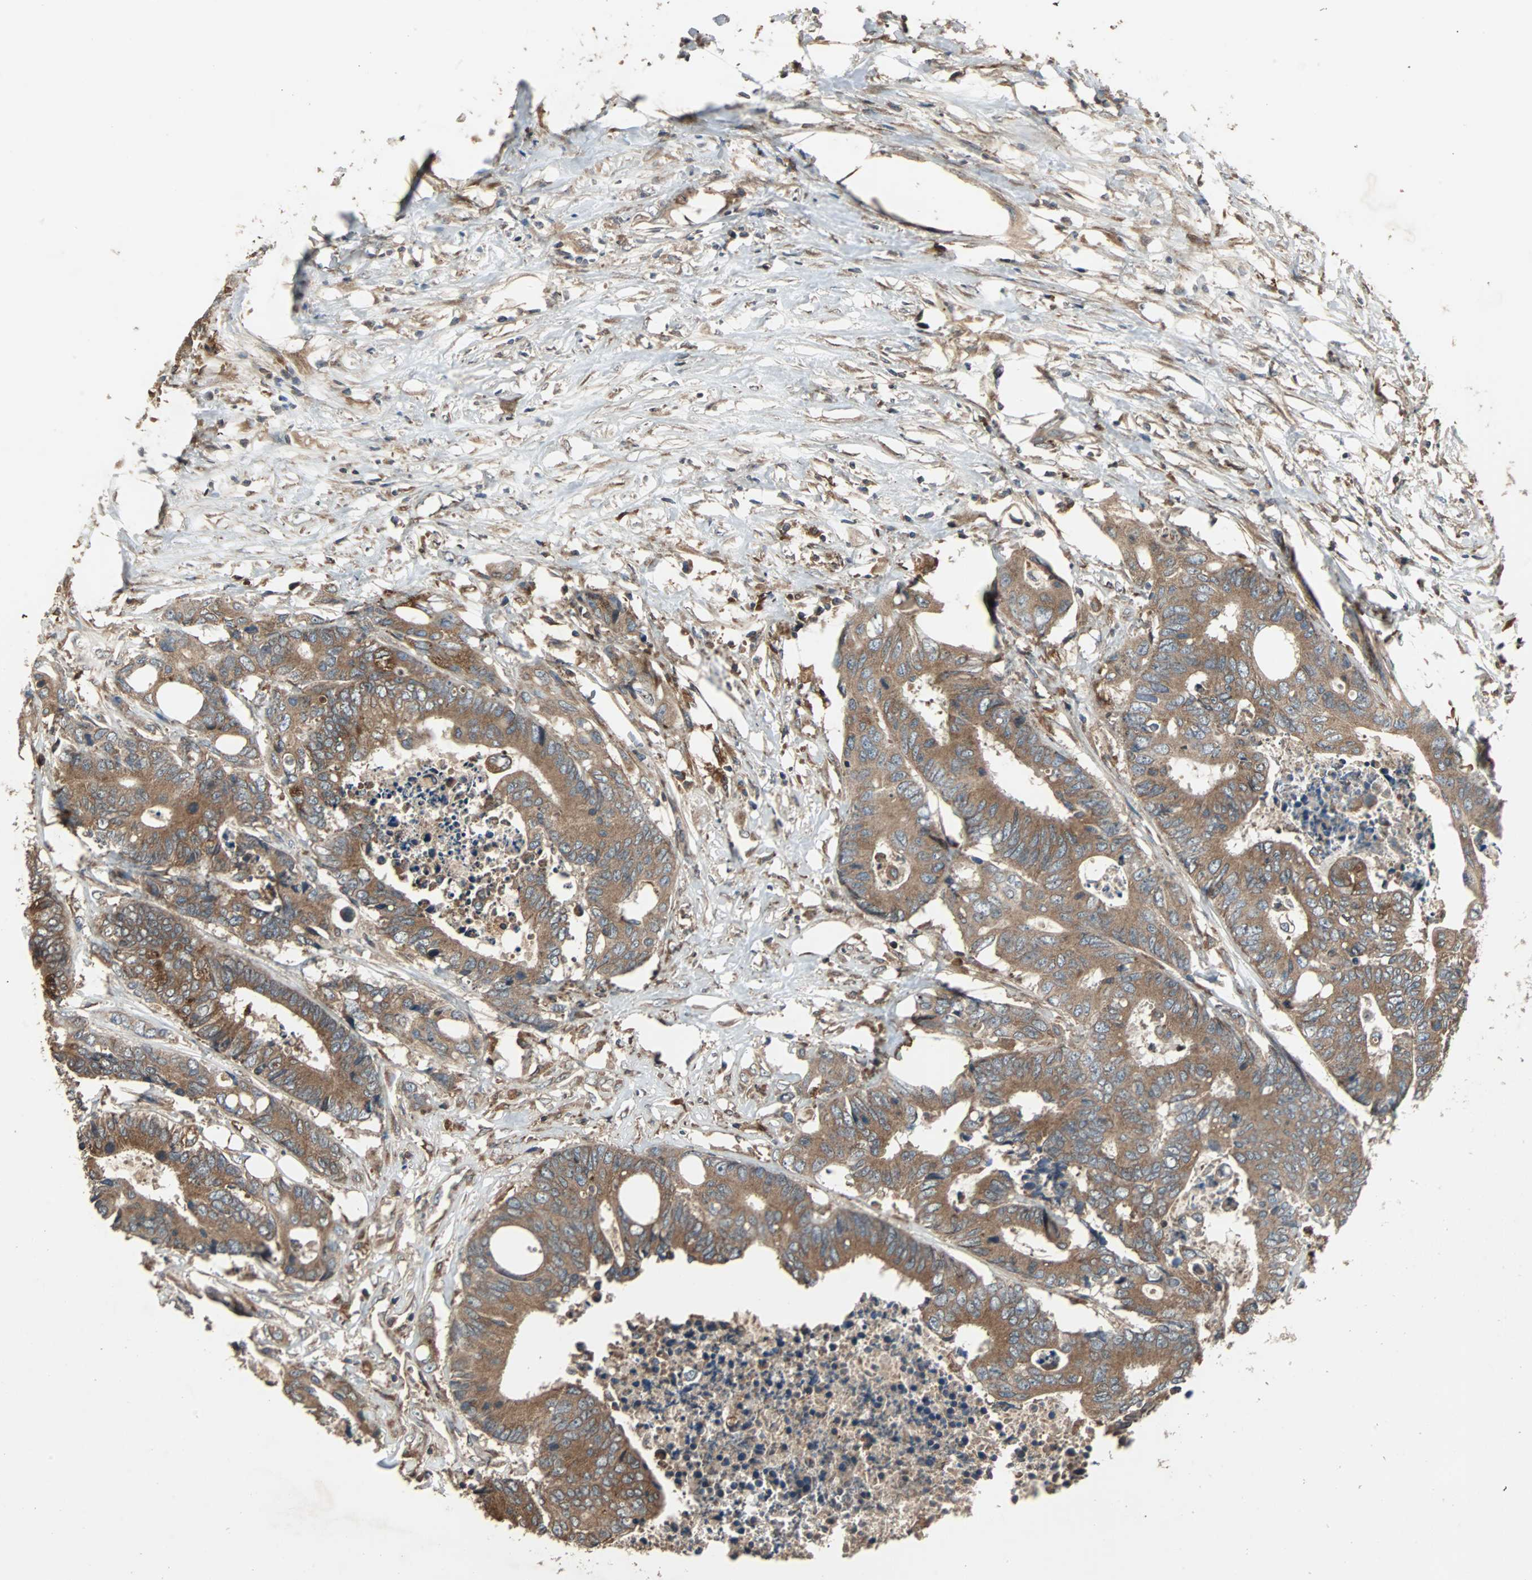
{"staining": {"intensity": "moderate", "quantity": ">75%", "location": "cytoplasmic/membranous"}, "tissue": "colorectal cancer", "cell_type": "Tumor cells", "image_type": "cancer", "snomed": [{"axis": "morphology", "description": "Adenocarcinoma, NOS"}, {"axis": "topography", "description": "Rectum"}], "caption": "There is medium levels of moderate cytoplasmic/membranous positivity in tumor cells of colorectal adenocarcinoma, as demonstrated by immunohistochemical staining (brown color).", "gene": "RAB7A", "patient": {"sex": "male", "age": 55}}